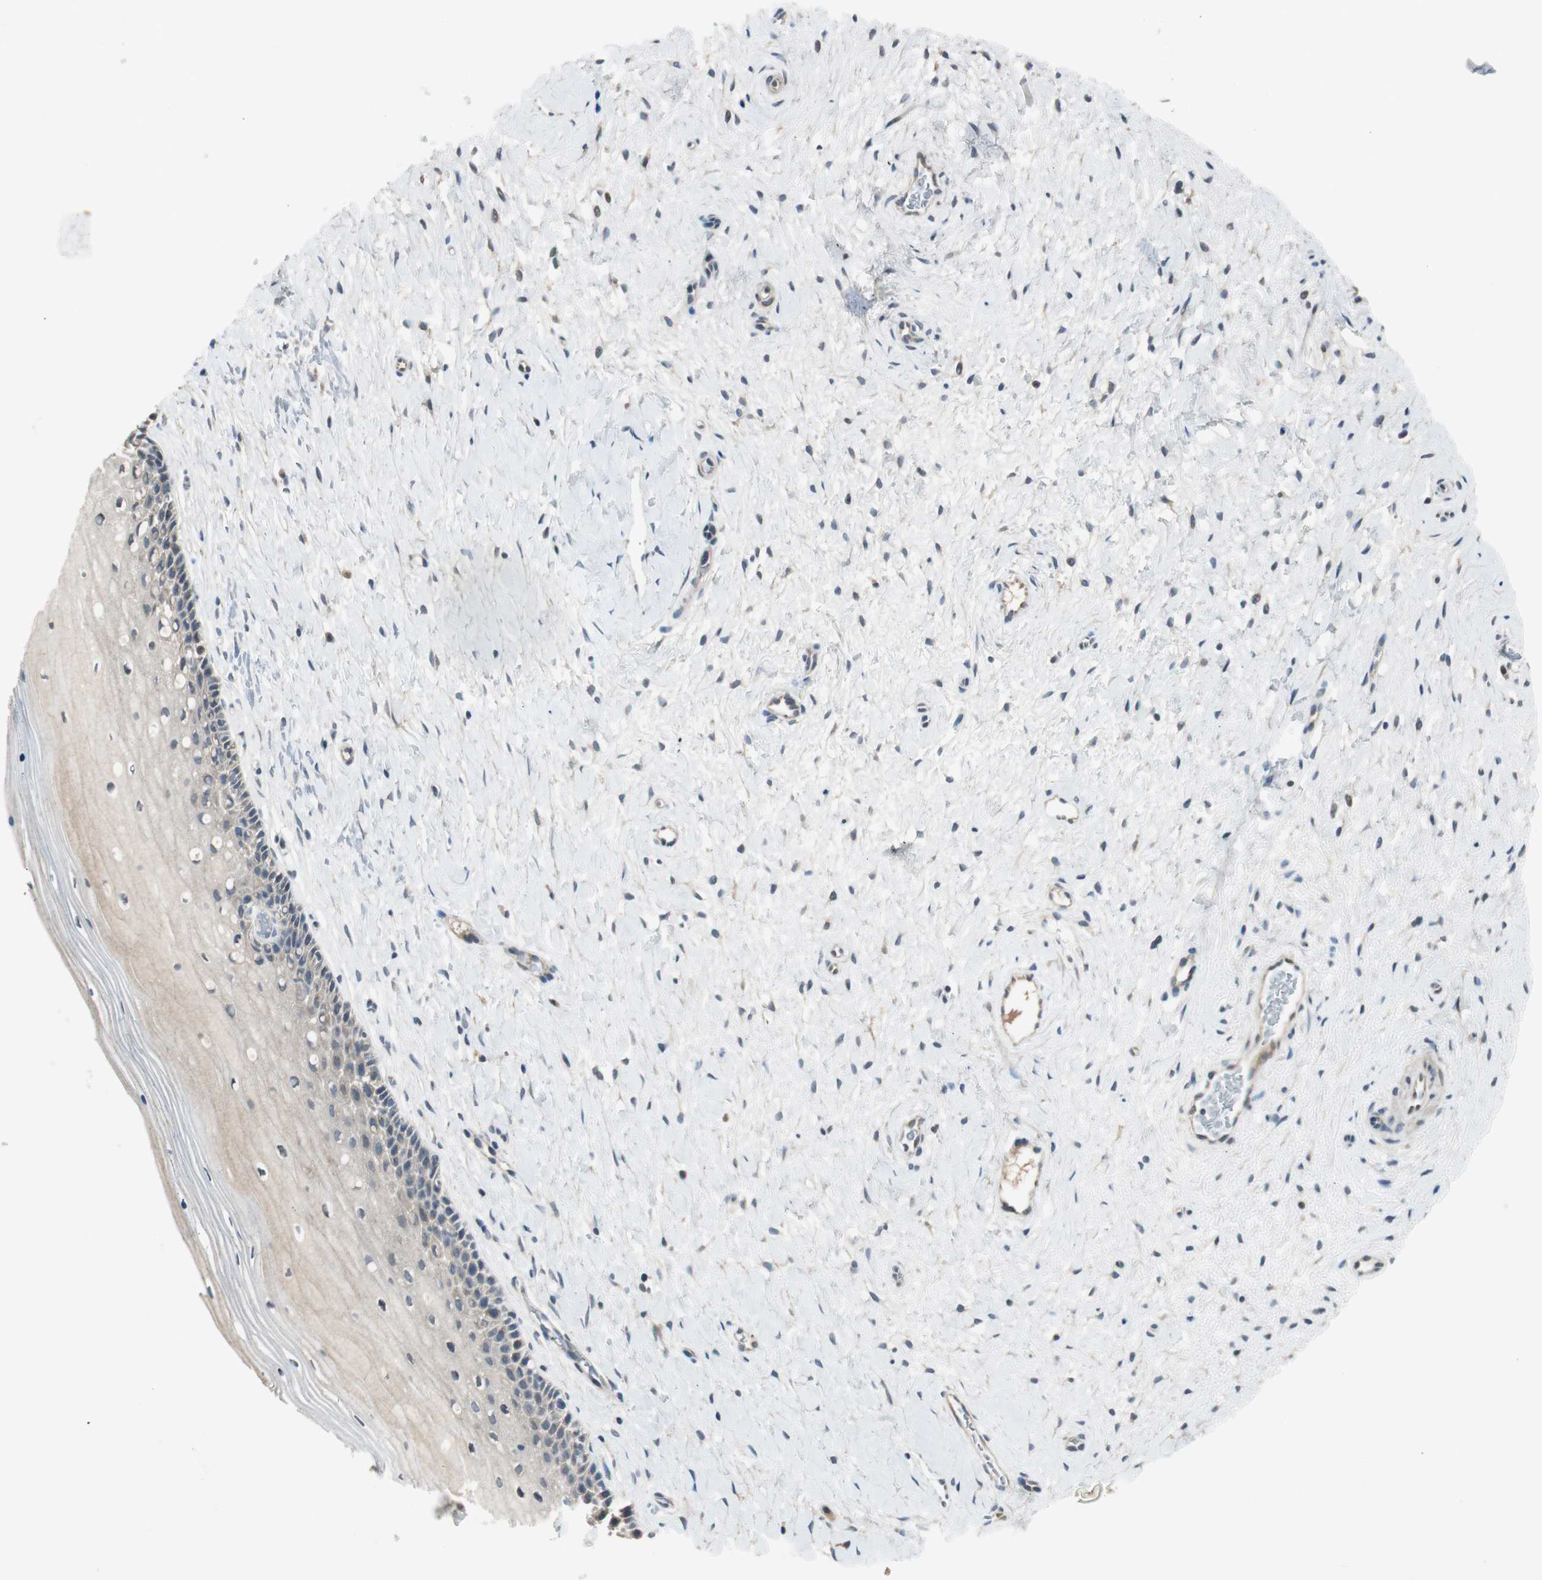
{"staining": {"intensity": "weak", "quantity": "<25%", "location": "cytoplasmic/membranous"}, "tissue": "cervix", "cell_type": "Glandular cells", "image_type": "normal", "snomed": [{"axis": "morphology", "description": "Normal tissue, NOS"}, {"axis": "topography", "description": "Cervix"}], "caption": "Cervix stained for a protein using IHC exhibits no staining glandular cells.", "gene": "PCDHB15", "patient": {"sex": "female", "age": 39}}